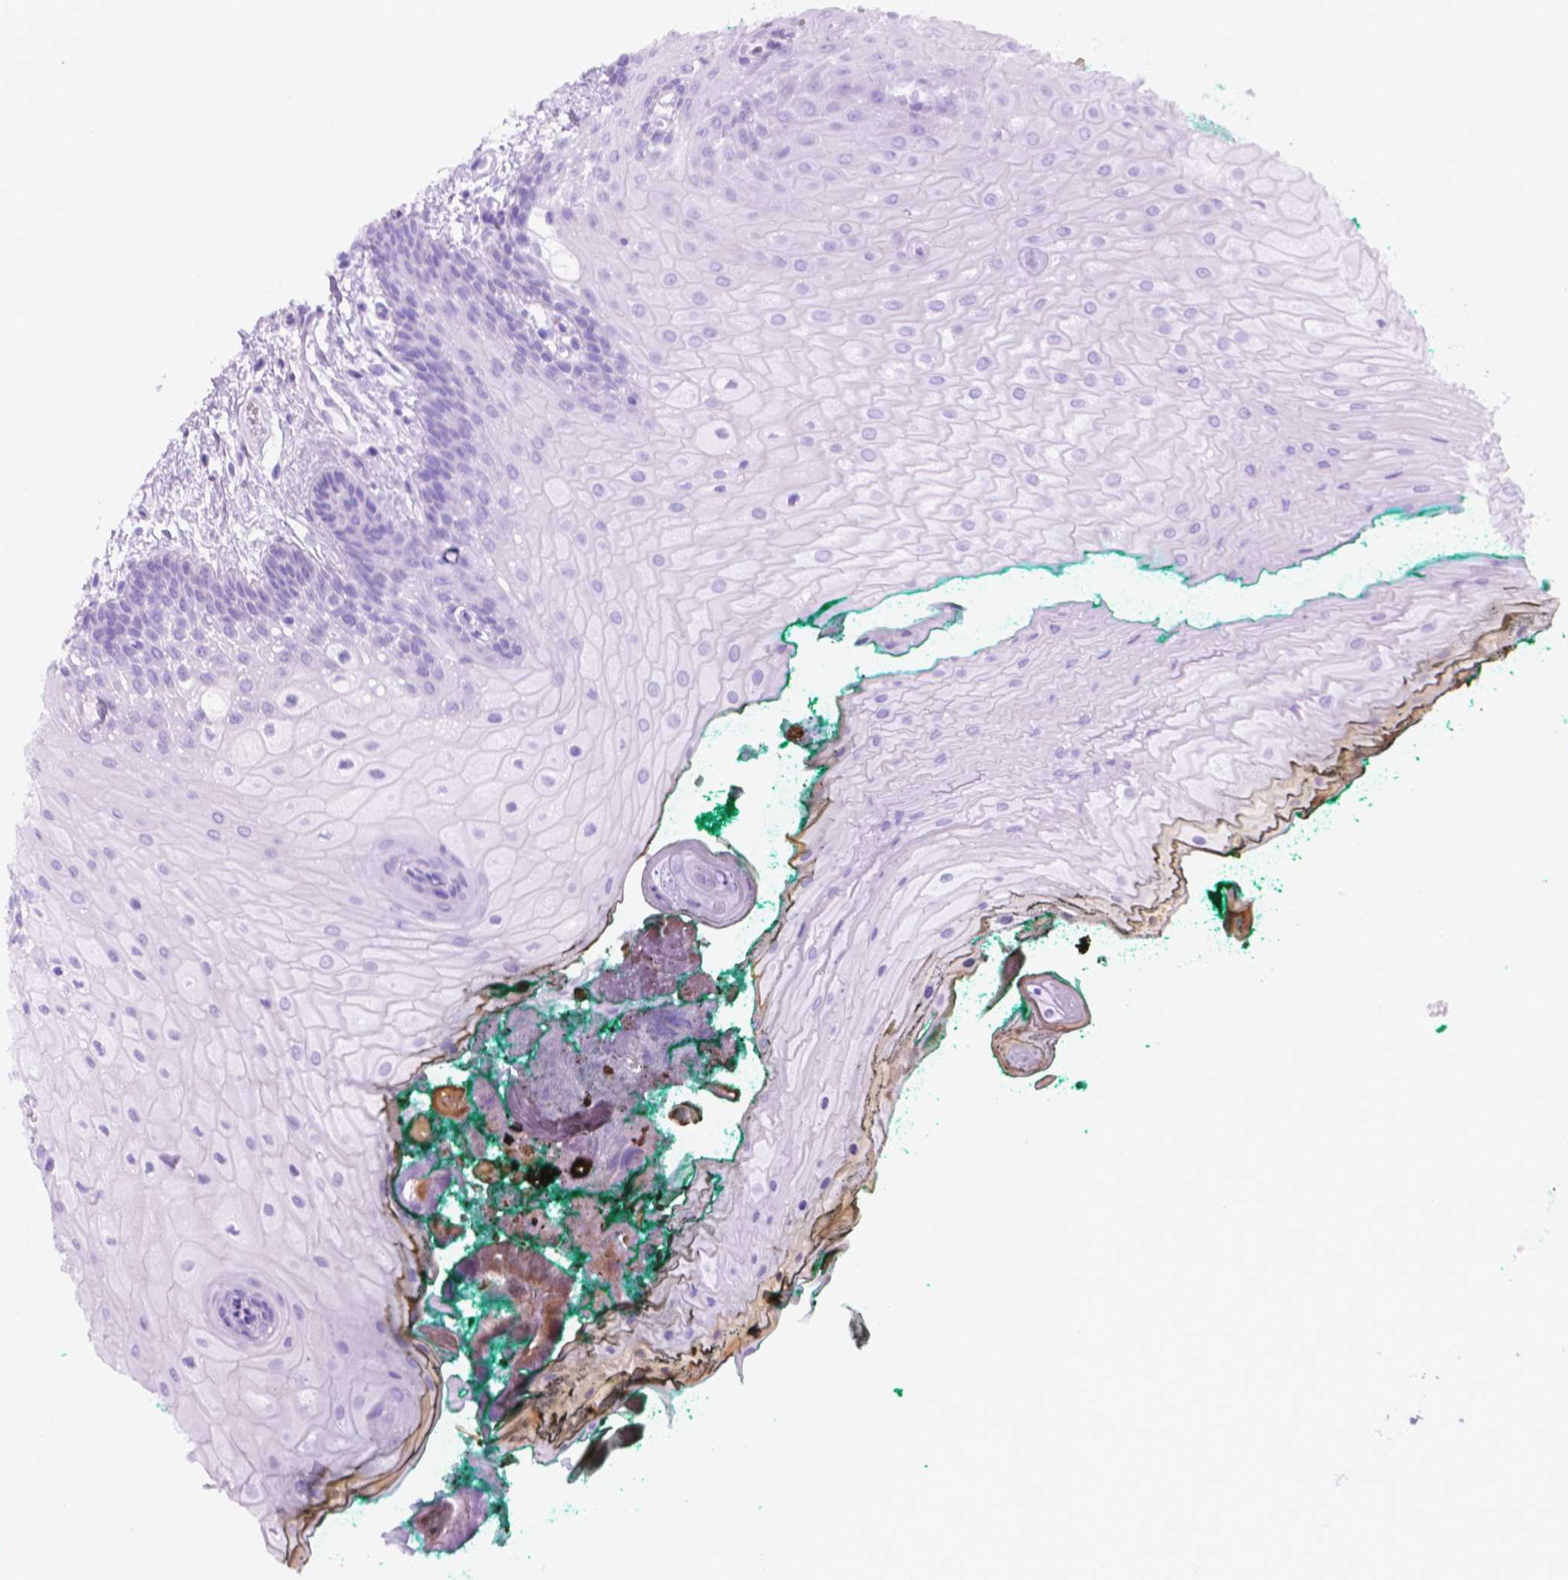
{"staining": {"intensity": "negative", "quantity": "none", "location": "none"}, "tissue": "oral mucosa", "cell_type": "Squamous epithelial cells", "image_type": "normal", "snomed": [{"axis": "morphology", "description": "Normal tissue, NOS"}, {"axis": "topography", "description": "Oral tissue"}], "caption": "Immunohistochemical staining of unremarkable human oral mucosa reveals no significant positivity in squamous epithelial cells.", "gene": "ENSG00000187186", "patient": {"sex": "female", "age": 68}}